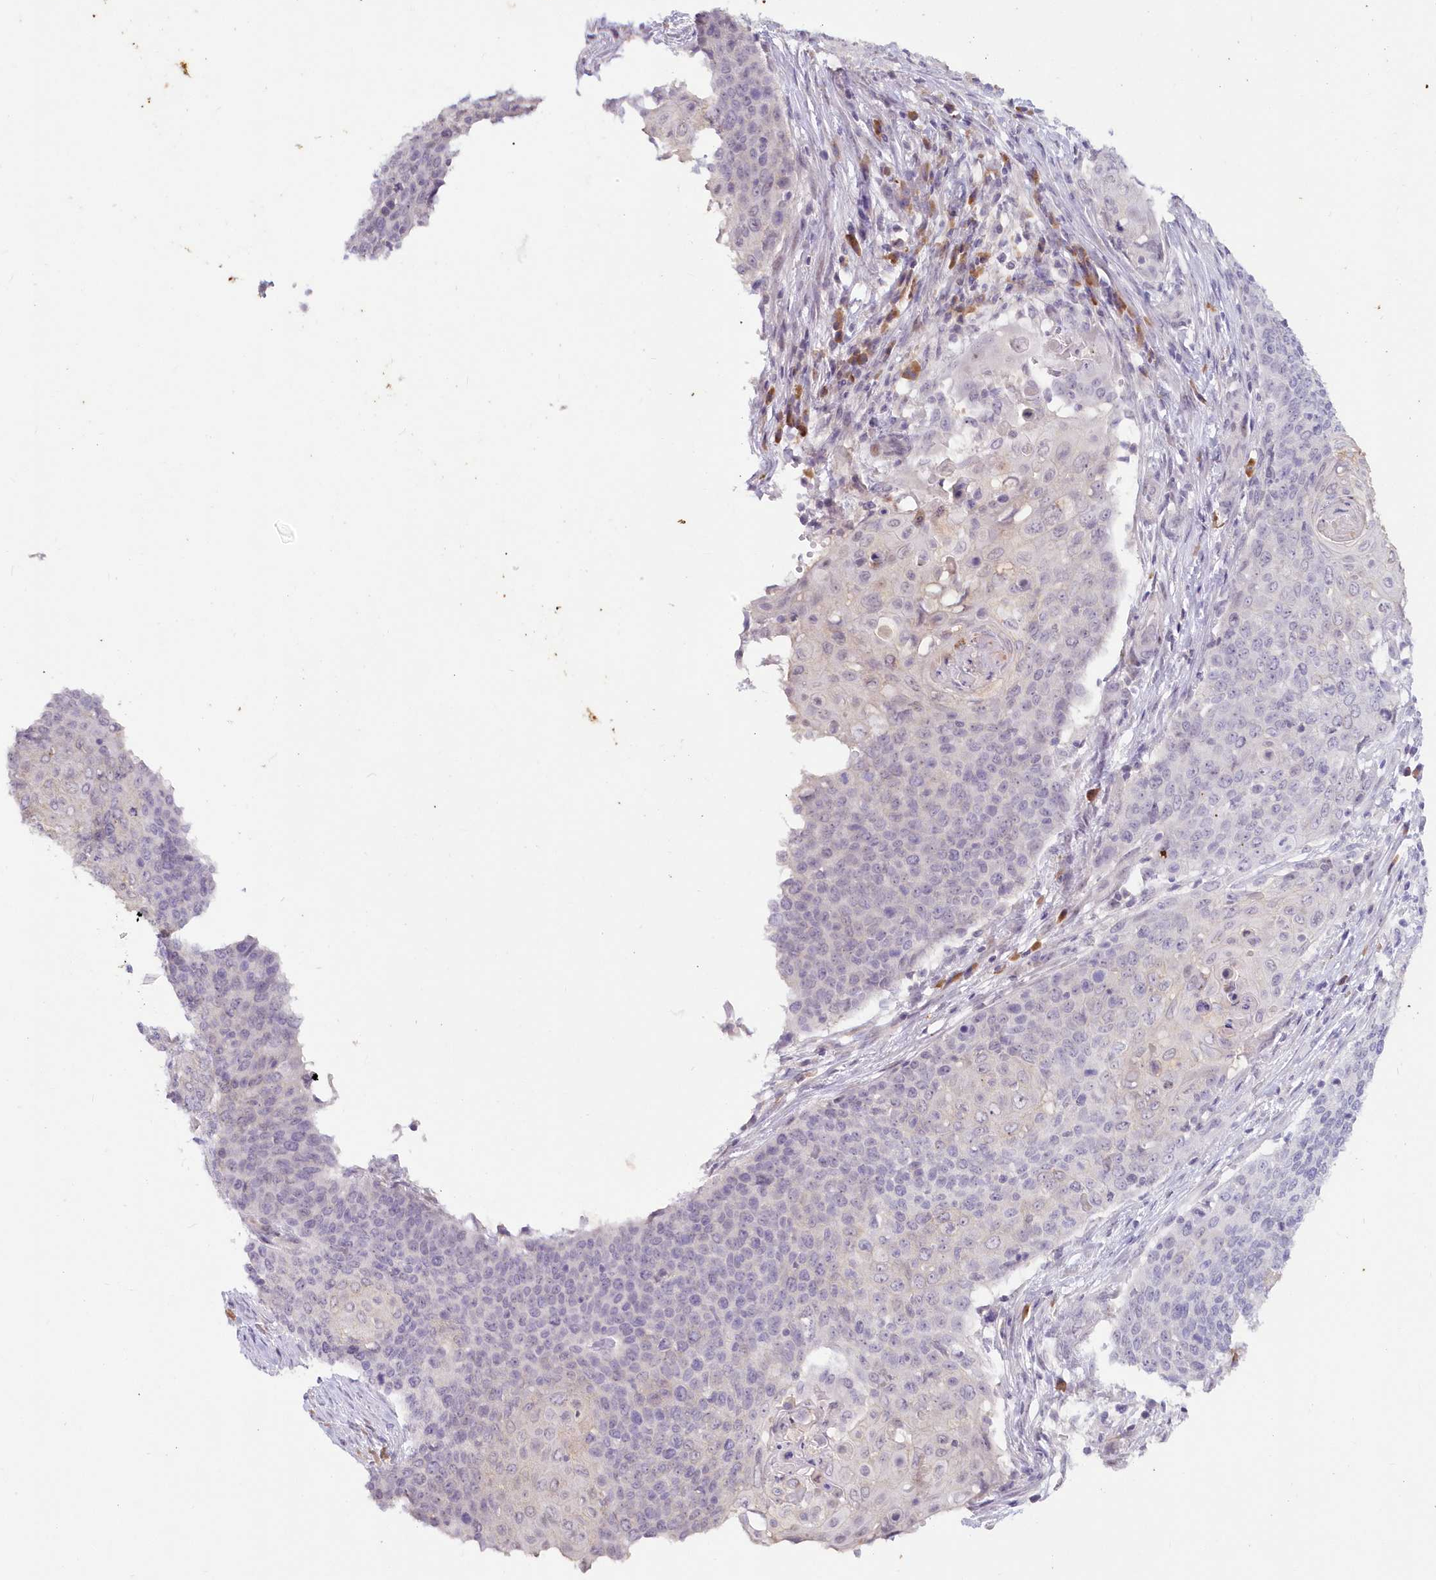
{"staining": {"intensity": "negative", "quantity": "none", "location": "none"}, "tissue": "cervical cancer", "cell_type": "Tumor cells", "image_type": "cancer", "snomed": [{"axis": "morphology", "description": "Squamous cell carcinoma, NOS"}, {"axis": "topography", "description": "Cervix"}], "caption": "This is an immunohistochemistry (IHC) photomicrograph of cervical squamous cell carcinoma. There is no staining in tumor cells.", "gene": "SNED1", "patient": {"sex": "female", "age": 39}}